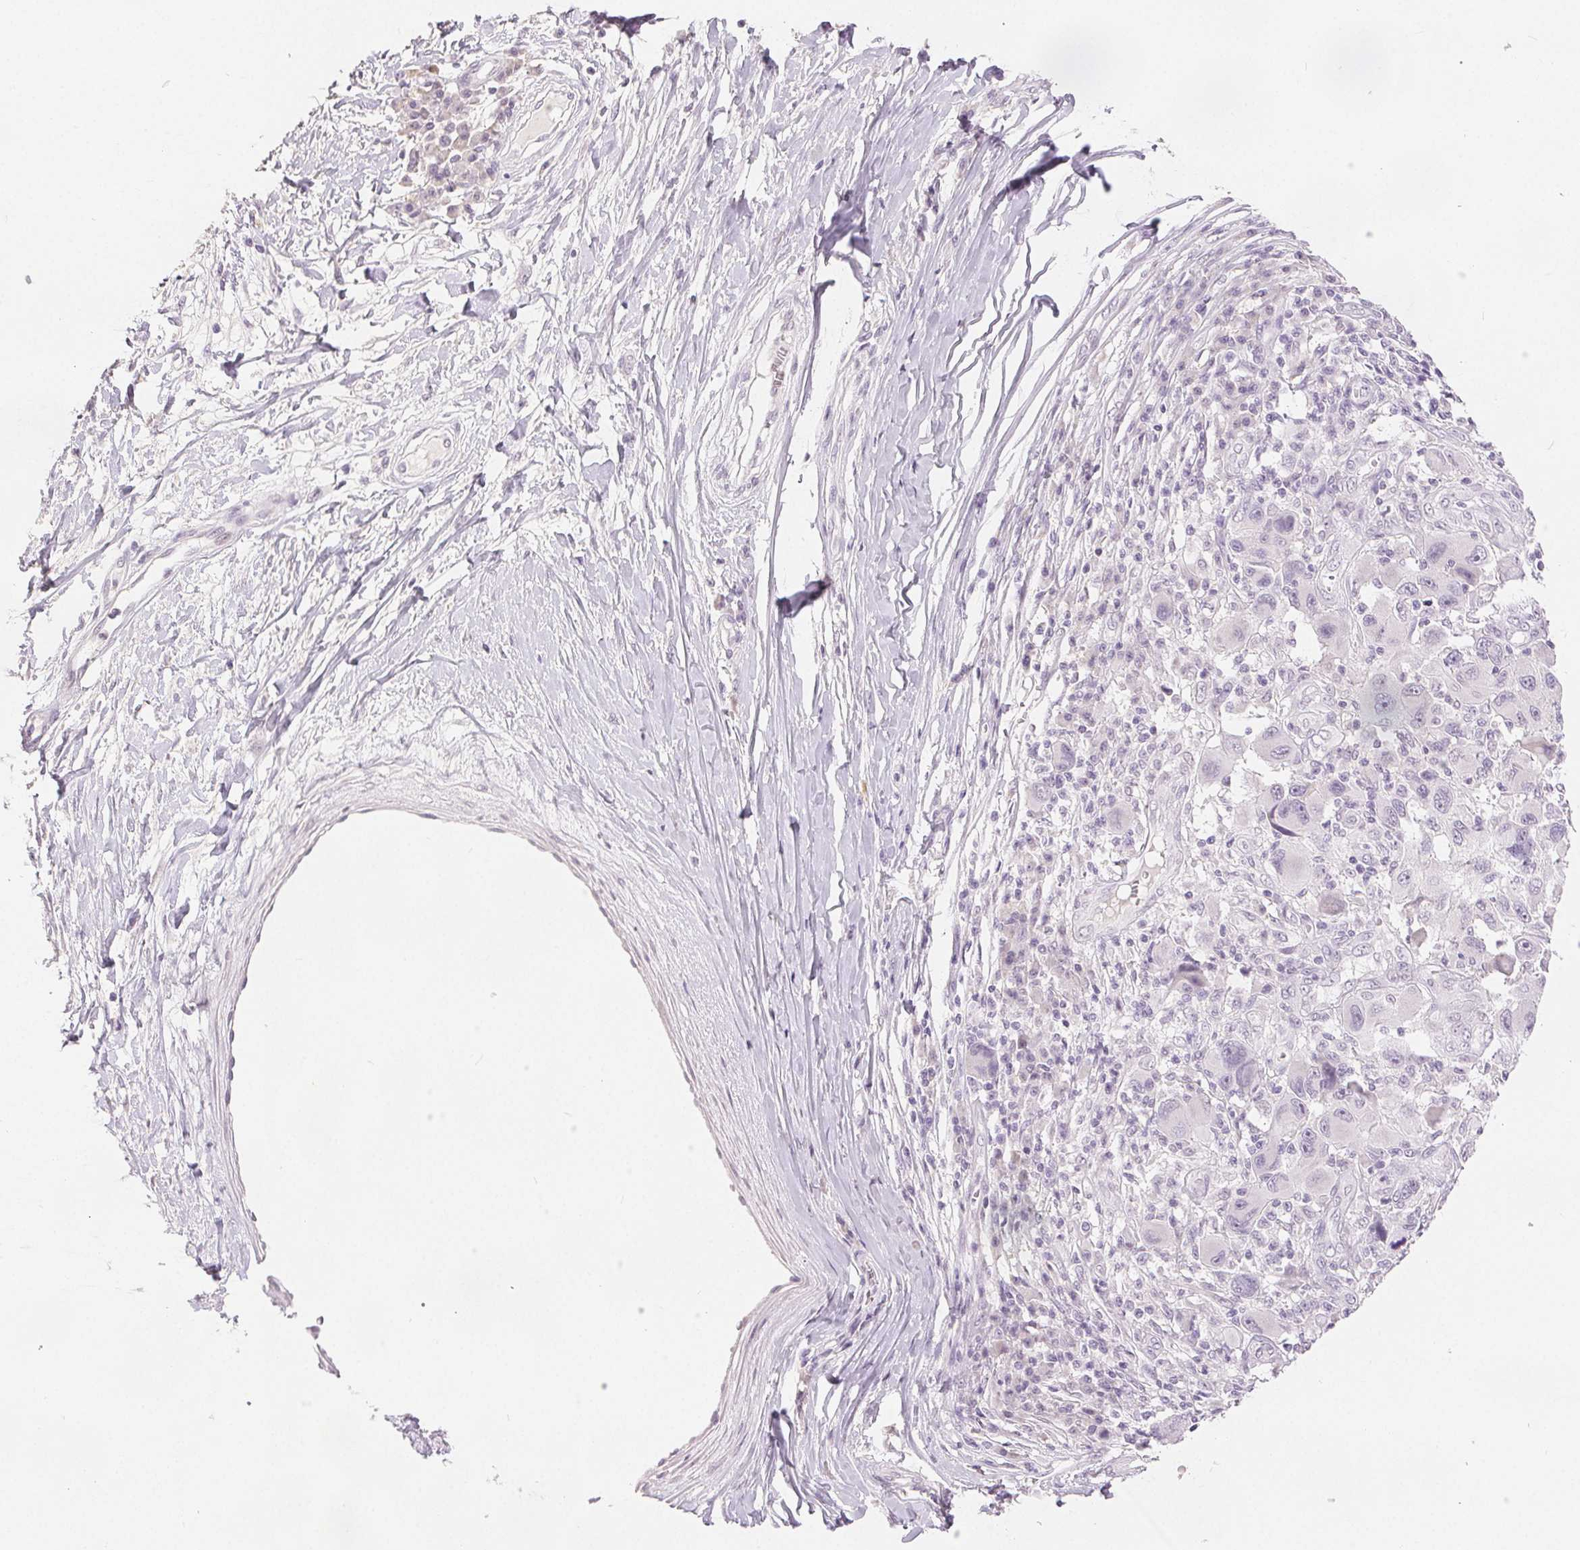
{"staining": {"intensity": "negative", "quantity": "none", "location": "none"}, "tissue": "melanoma", "cell_type": "Tumor cells", "image_type": "cancer", "snomed": [{"axis": "morphology", "description": "Malignant melanoma, NOS"}, {"axis": "topography", "description": "Skin"}], "caption": "A photomicrograph of human melanoma is negative for staining in tumor cells.", "gene": "CA12", "patient": {"sex": "male", "age": 53}}